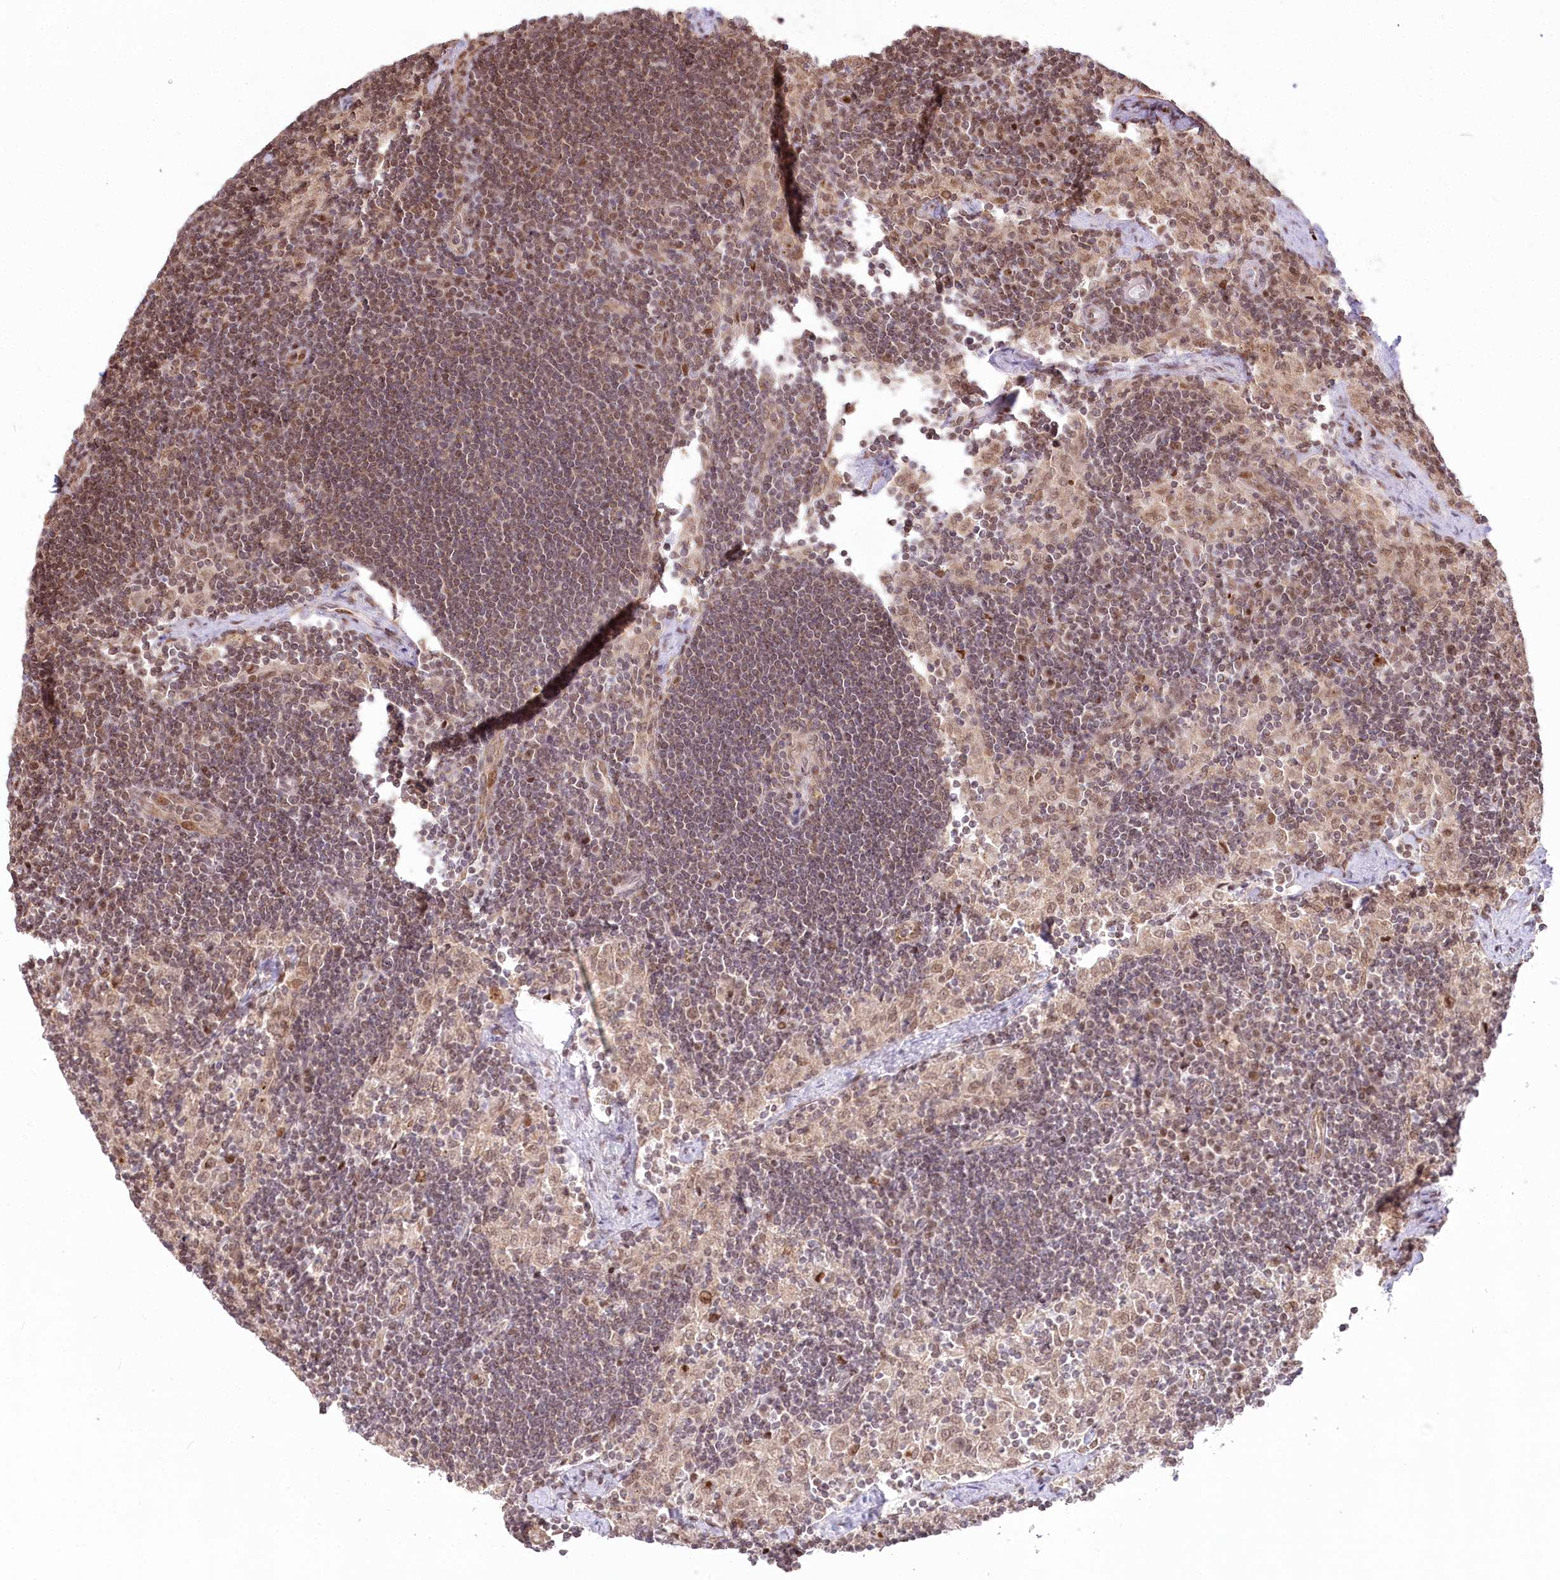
{"staining": {"intensity": "moderate", "quantity": ">75%", "location": "nuclear"}, "tissue": "lymph node", "cell_type": "Germinal center cells", "image_type": "normal", "snomed": [{"axis": "morphology", "description": "Normal tissue, NOS"}, {"axis": "topography", "description": "Lymph node"}], "caption": "Lymph node stained with DAB IHC demonstrates medium levels of moderate nuclear staining in approximately >75% of germinal center cells.", "gene": "PYURF", "patient": {"sex": "male", "age": 24}}